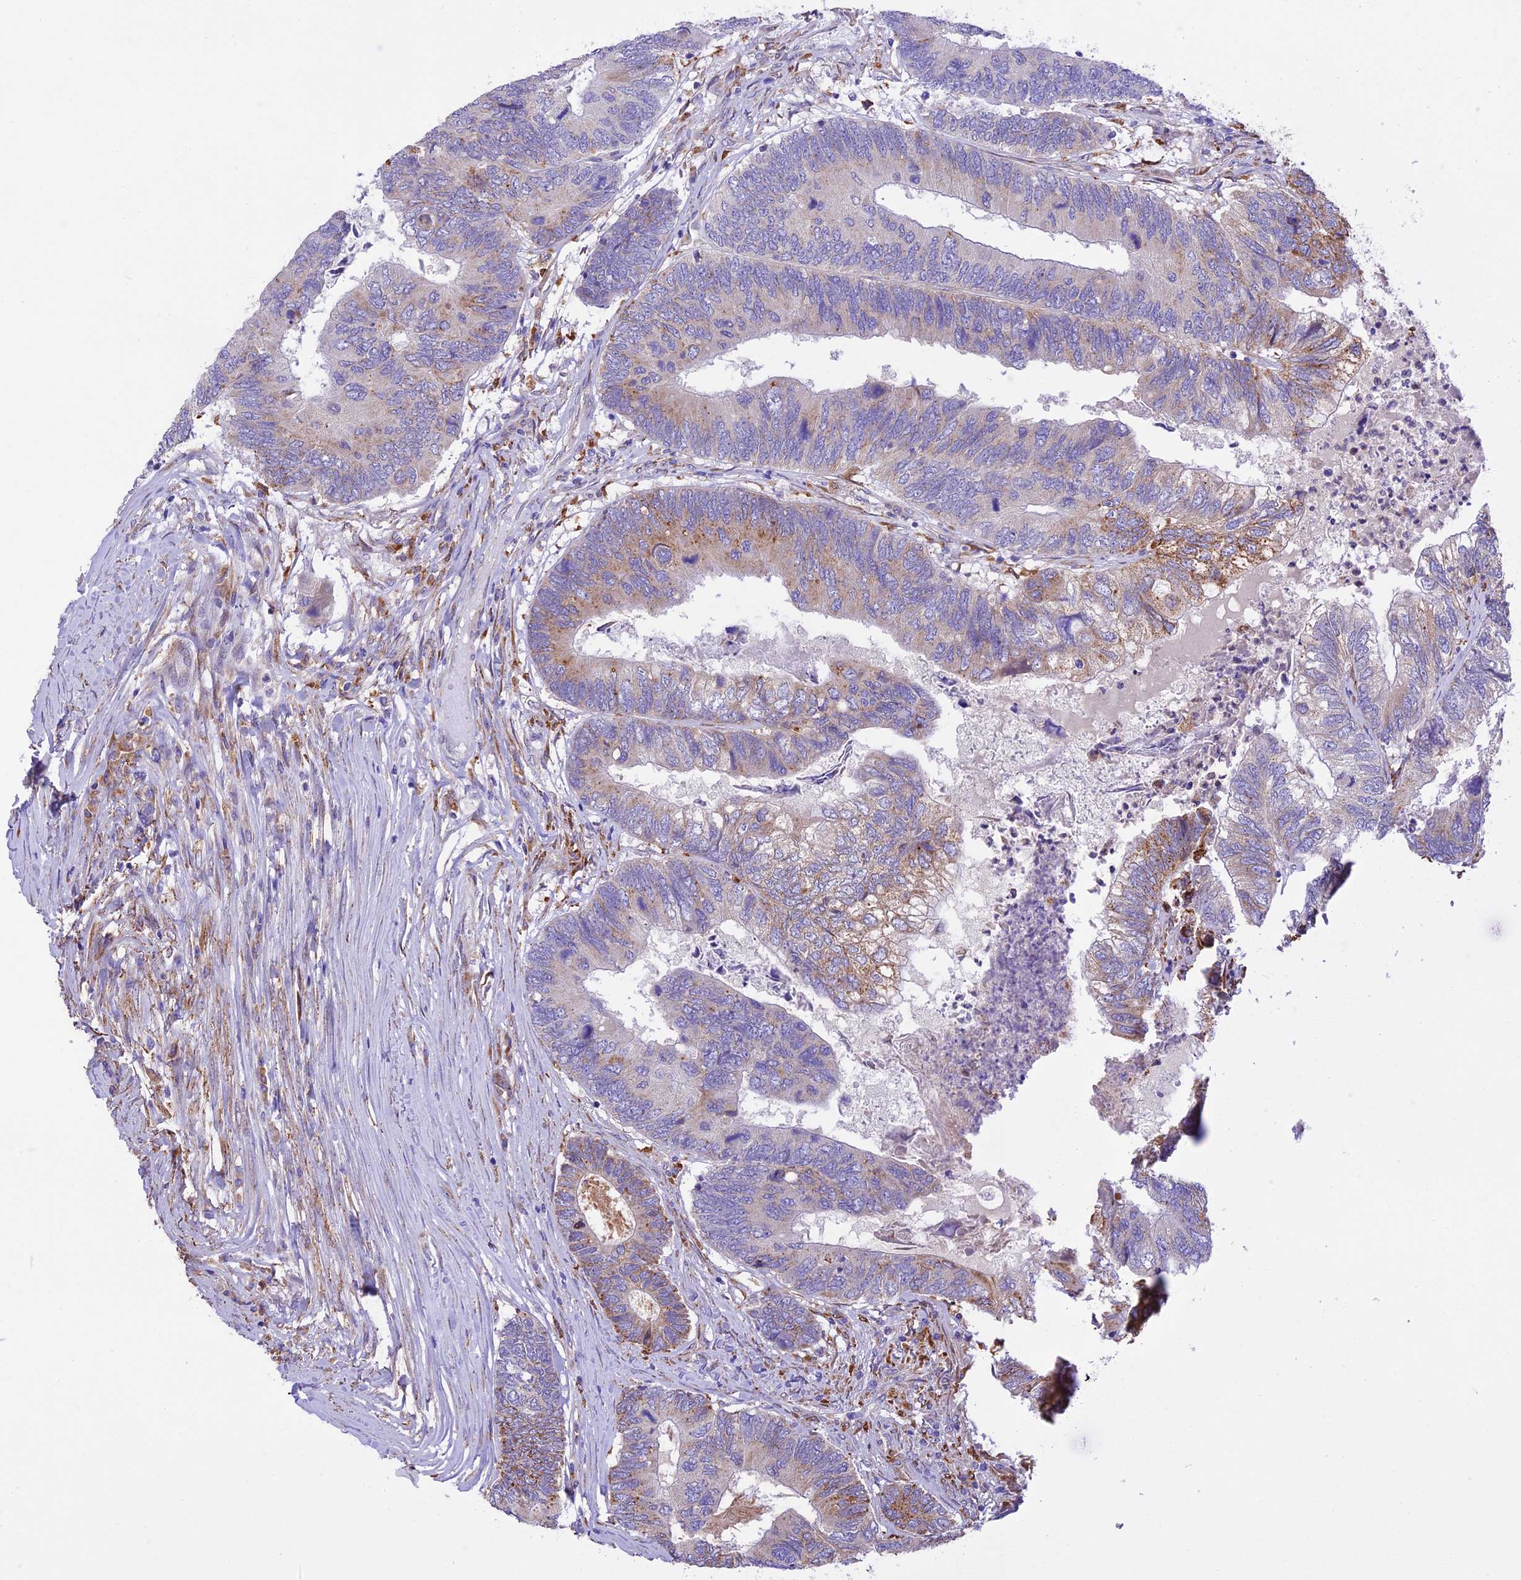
{"staining": {"intensity": "moderate", "quantity": "<25%", "location": "cytoplasmic/membranous"}, "tissue": "colorectal cancer", "cell_type": "Tumor cells", "image_type": "cancer", "snomed": [{"axis": "morphology", "description": "Adenocarcinoma, NOS"}, {"axis": "topography", "description": "Colon"}], "caption": "Immunohistochemistry micrograph of human colorectal cancer stained for a protein (brown), which demonstrates low levels of moderate cytoplasmic/membranous staining in about <25% of tumor cells.", "gene": "VKORC1", "patient": {"sex": "female", "age": 67}}